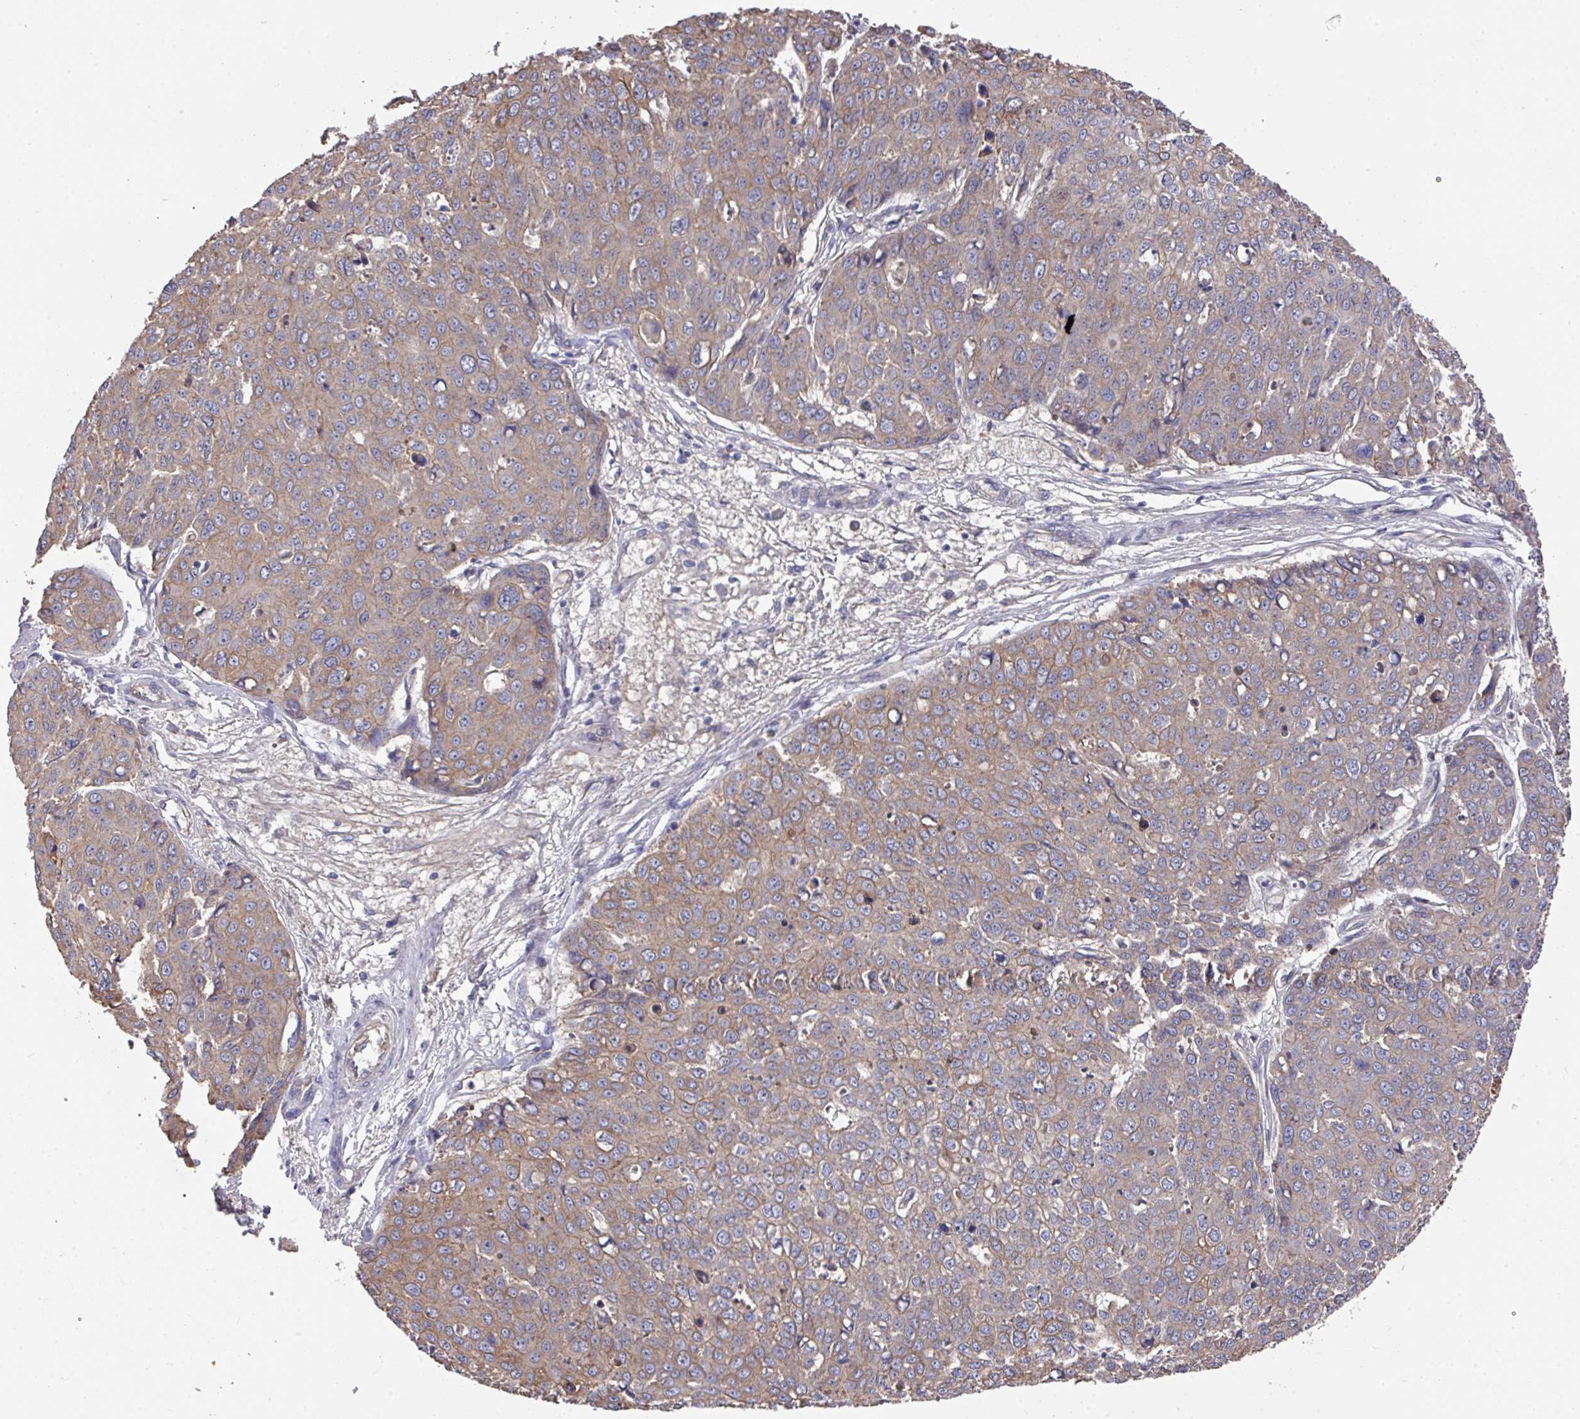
{"staining": {"intensity": "weak", "quantity": "25%-75%", "location": "cytoplasmic/membranous"}, "tissue": "skin cancer", "cell_type": "Tumor cells", "image_type": "cancer", "snomed": [{"axis": "morphology", "description": "Squamous cell carcinoma, NOS"}, {"axis": "topography", "description": "Skin"}], "caption": "Human skin cancer (squamous cell carcinoma) stained with a protein marker demonstrates weak staining in tumor cells.", "gene": "PRR5", "patient": {"sex": "male", "age": 71}}